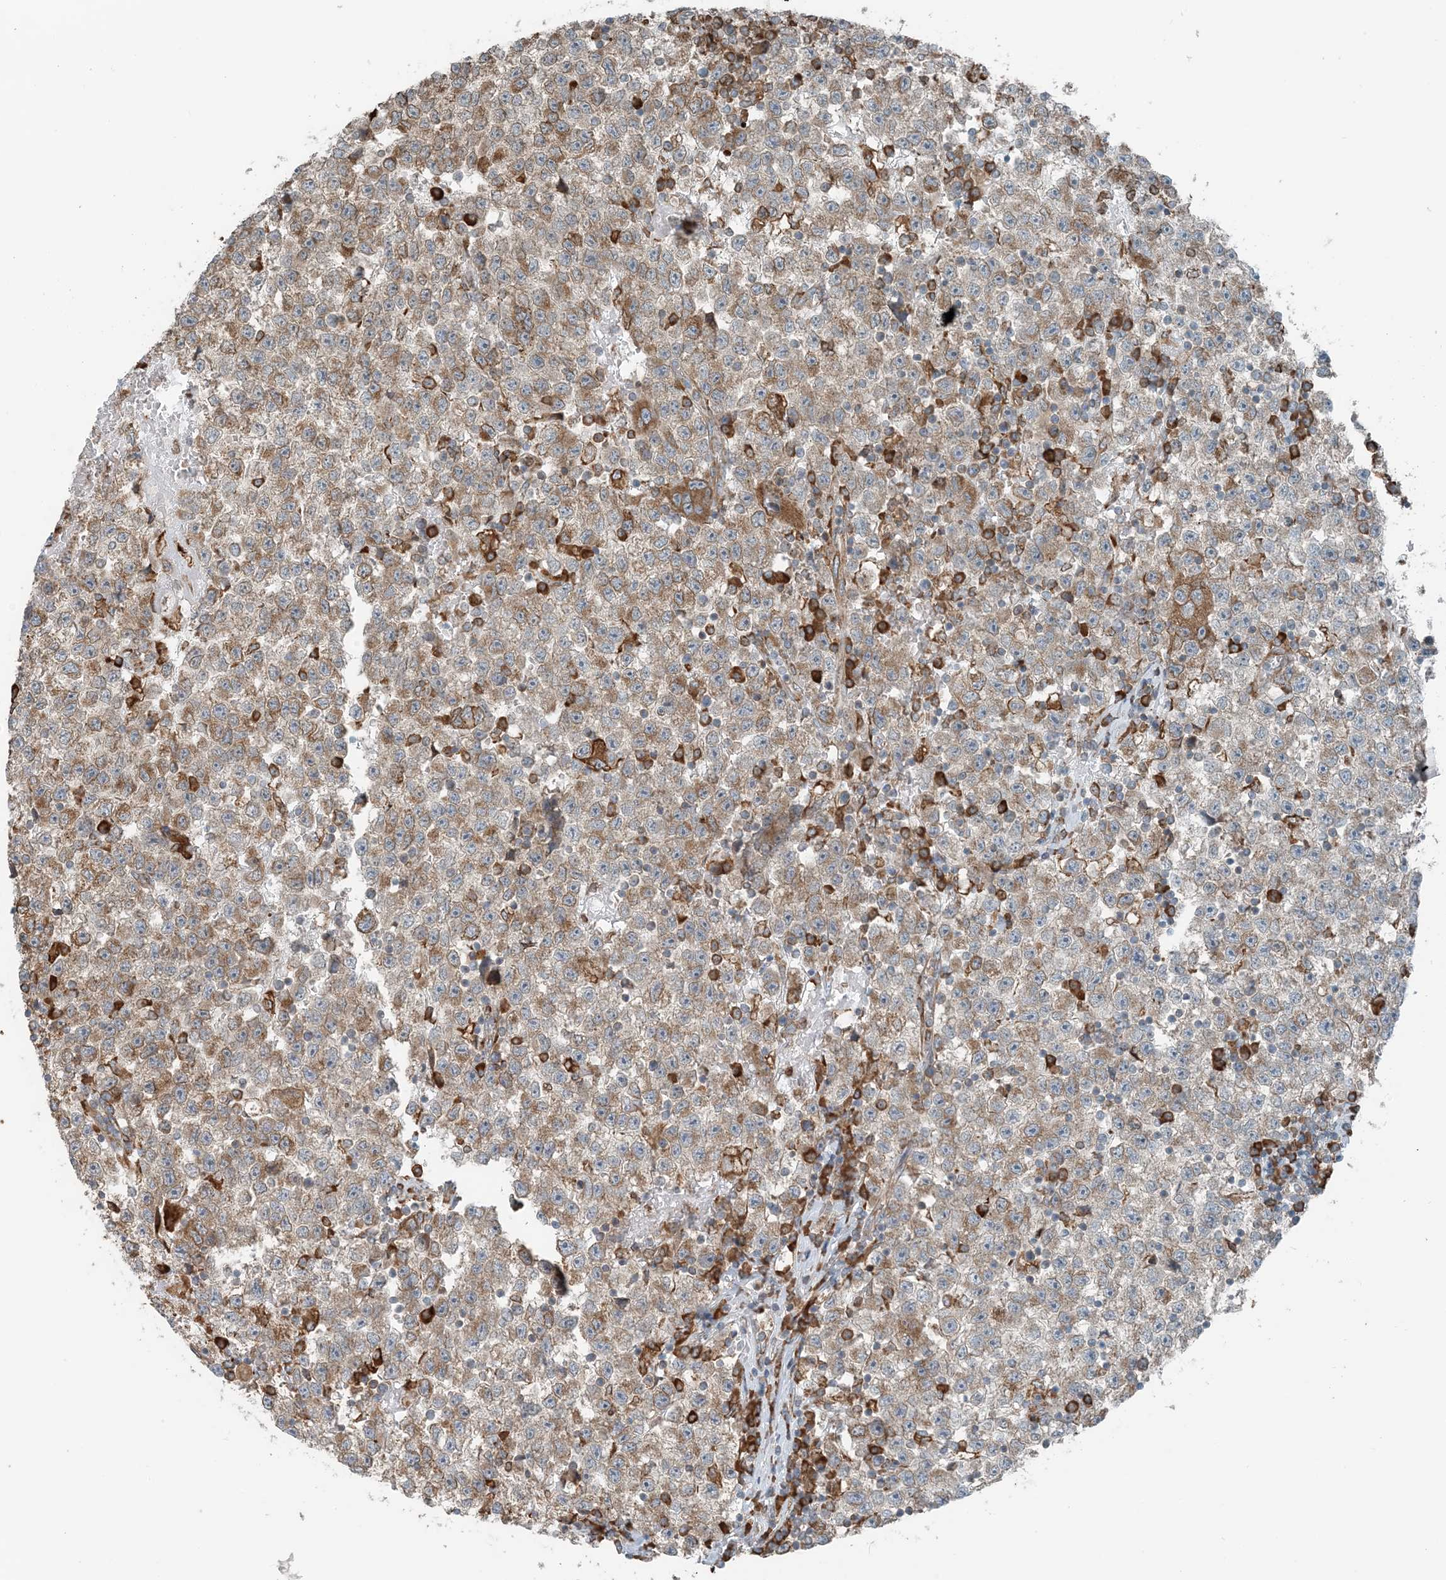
{"staining": {"intensity": "moderate", "quantity": ">75%", "location": "cytoplasmic/membranous"}, "tissue": "testis cancer", "cell_type": "Tumor cells", "image_type": "cancer", "snomed": [{"axis": "morphology", "description": "Seminoma, NOS"}, {"axis": "topography", "description": "Testis"}], "caption": "Seminoma (testis) tissue exhibits moderate cytoplasmic/membranous staining in approximately >75% of tumor cells, visualized by immunohistochemistry.", "gene": "CERKL", "patient": {"sex": "male", "age": 22}}